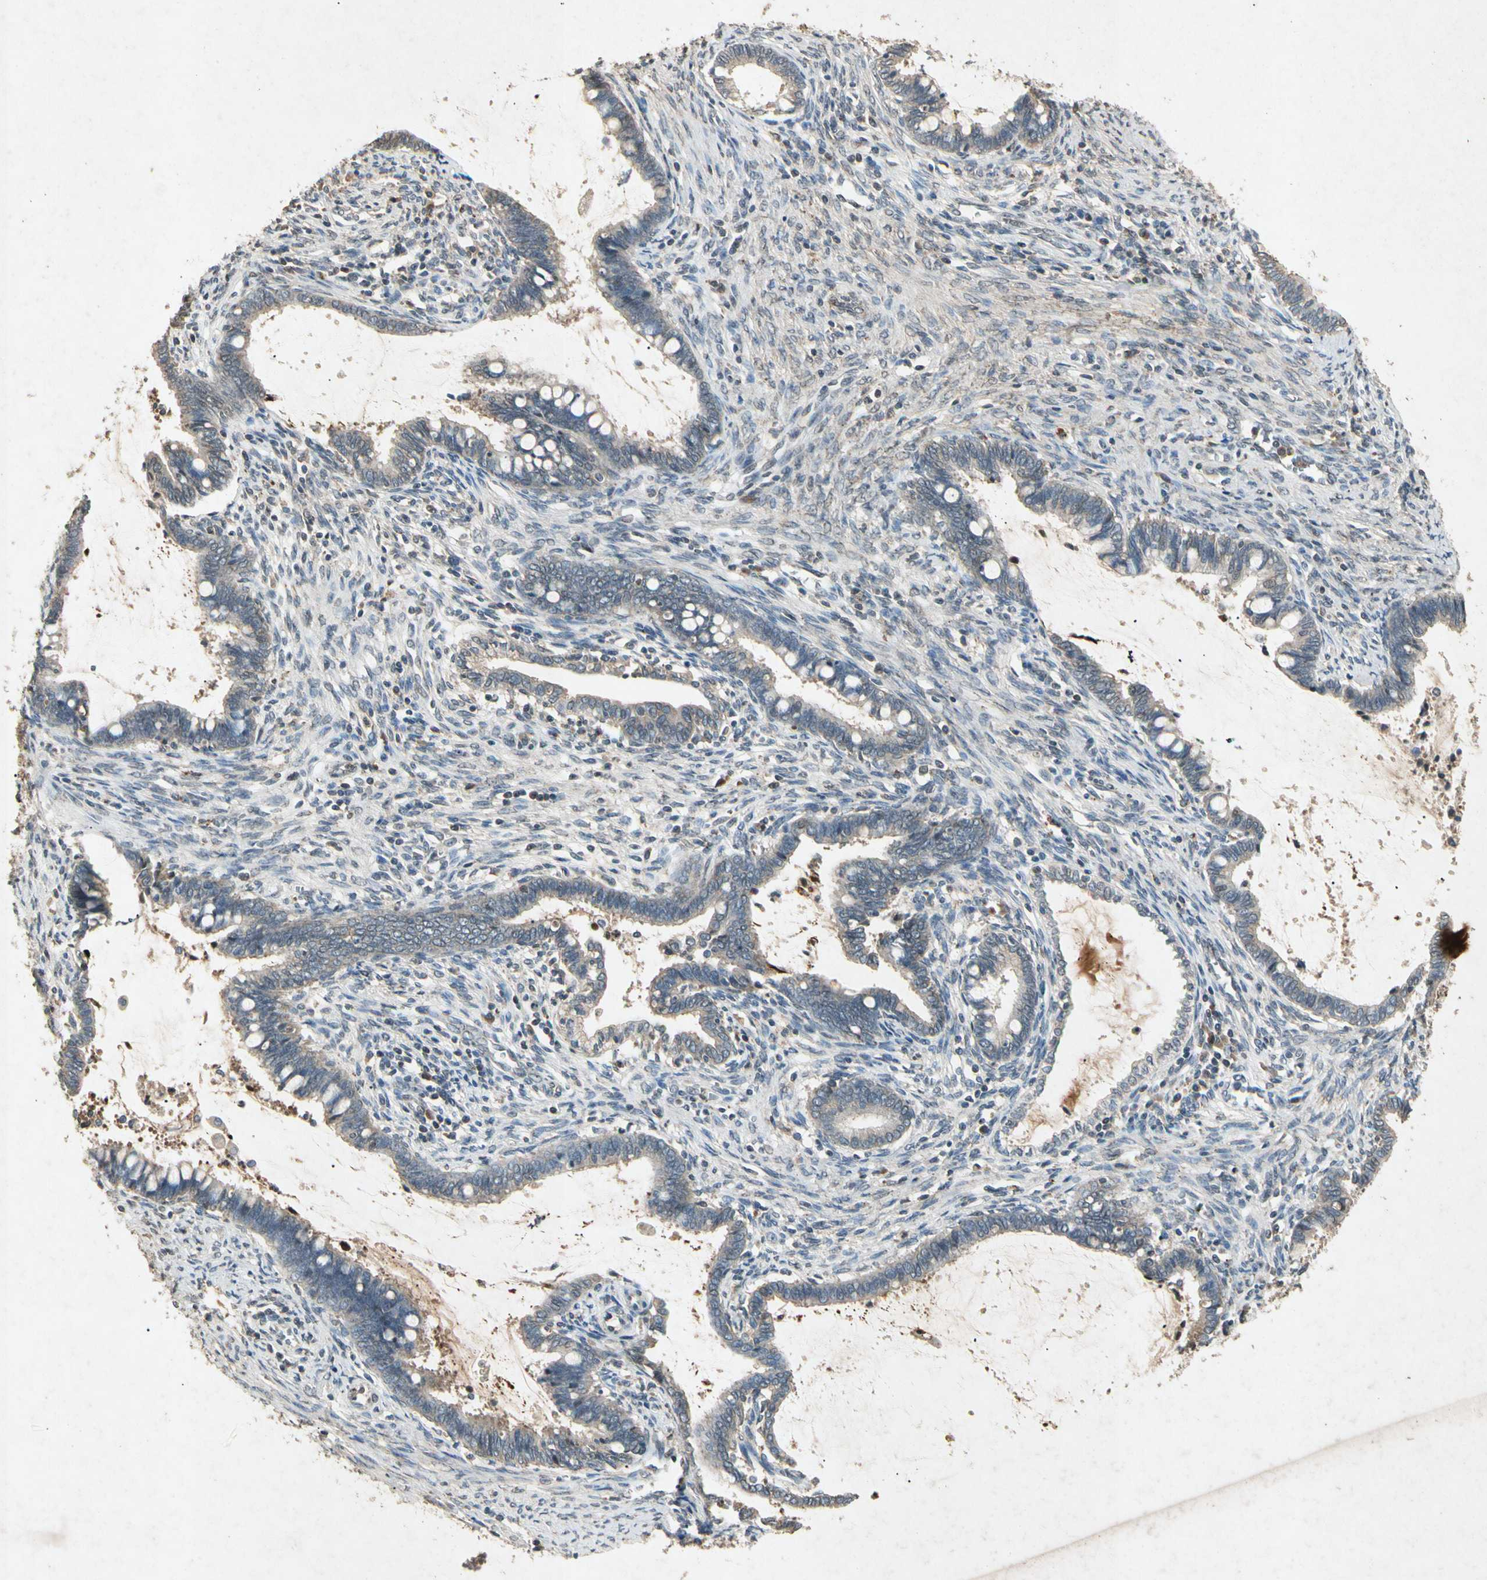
{"staining": {"intensity": "weak", "quantity": "<25%", "location": "cytoplasmic/membranous"}, "tissue": "cervical cancer", "cell_type": "Tumor cells", "image_type": "cancer", "snomed": [{"axis": "morphology", "description": "Adenocarcinoma, NOS"}, {"axis": "topography", "description": "Cervix"}], "caption": "An IHC micrograph of cervical cancer is shown. There is no staining in tumor cells of cervical cancer. The staining was performed using DAB (3,3'-diaminobenzidine) to visualize the protein expression in brown, while the nuclei were stained in blue with hematoxylin (Magnification: 20x).", "gene": "CP", "patient": {"sex": "female", "age": 44}}